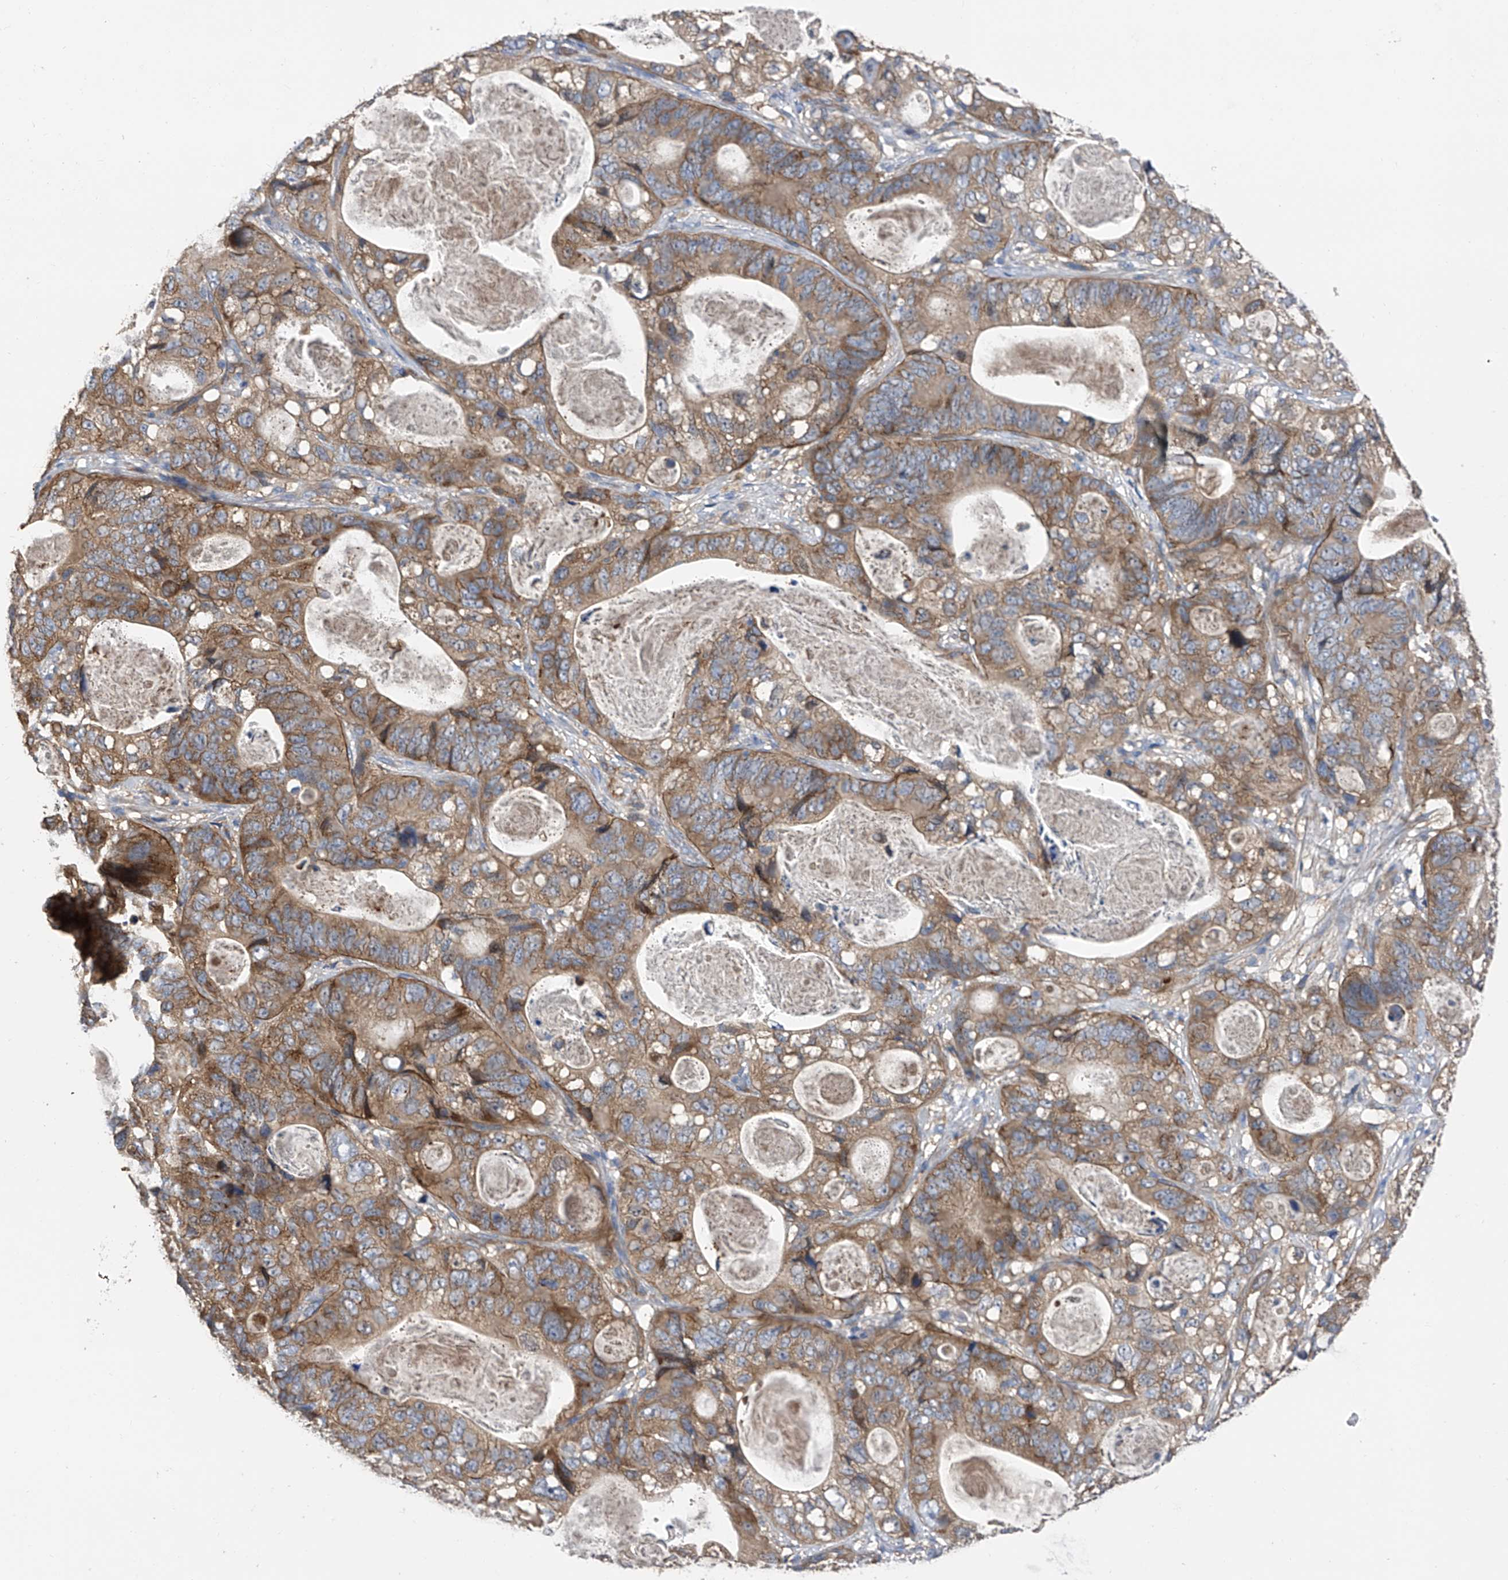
{"staining": {"intensity": "moderate", "quantity": ">75%", "location": "cytoplasmic/membranous"}, "tissue": "stomach cancer", "cell_type": "Tumor cells", "image_type": "cancer", "snomed": [{"axis": "morphology", "description": "Normal tissue, NOS"}, {"axis": "morphology", "description": "Adenocarcinoma, NOS"}, {"axis": "topography", "description": "Stomach"}], "caption": "Immunohistochemical staining of human stomach cancer displays moderate cytoplasmic/membranous protein positivity in about >75% of tumor cells.", "gene": "PTK2", "patient": {"sex": "female", "age": 89}}